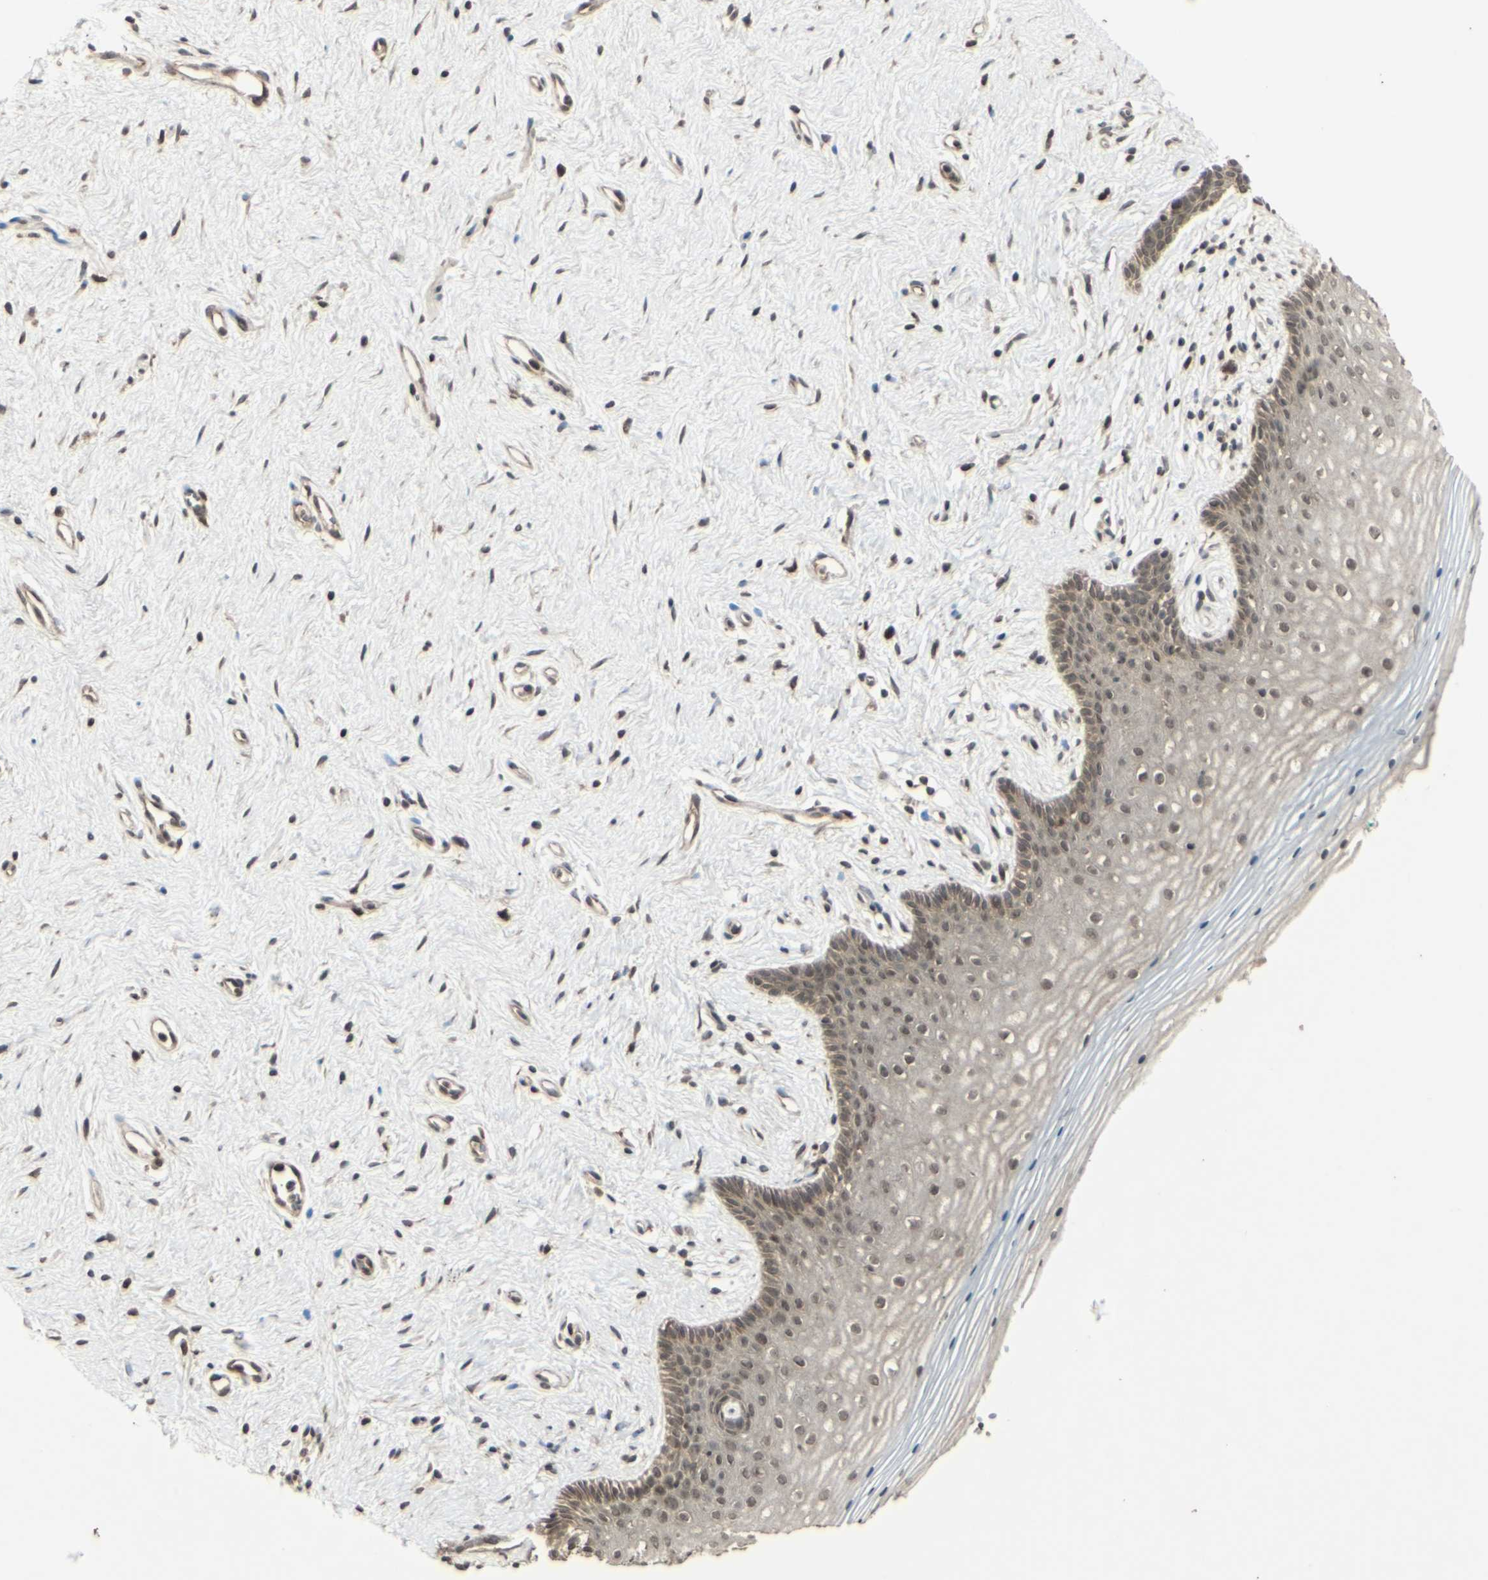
{"staining": {"intensity": "weak", "quantity": "25%-75%", "location": "cytoplasmic/membranous,nuclear"}, "tissue": "vagina", "cell_type": "Squamous epithelial cells", "image_type": "normal", "snomed": [{"axis": "morphology", "description": "Normal tissue, NOS"}, {"axis": "topography", "description": "Vagina"}], "caption": "Weak cytoplasmic/membranous,nuclear expression is appreciated in approximately 25%-75% of squamous epithelial cells in normal vagina. Nuclei are stained in blue.", "gene": "BLNK", "patient": {"sex": "female", "age": 44}}